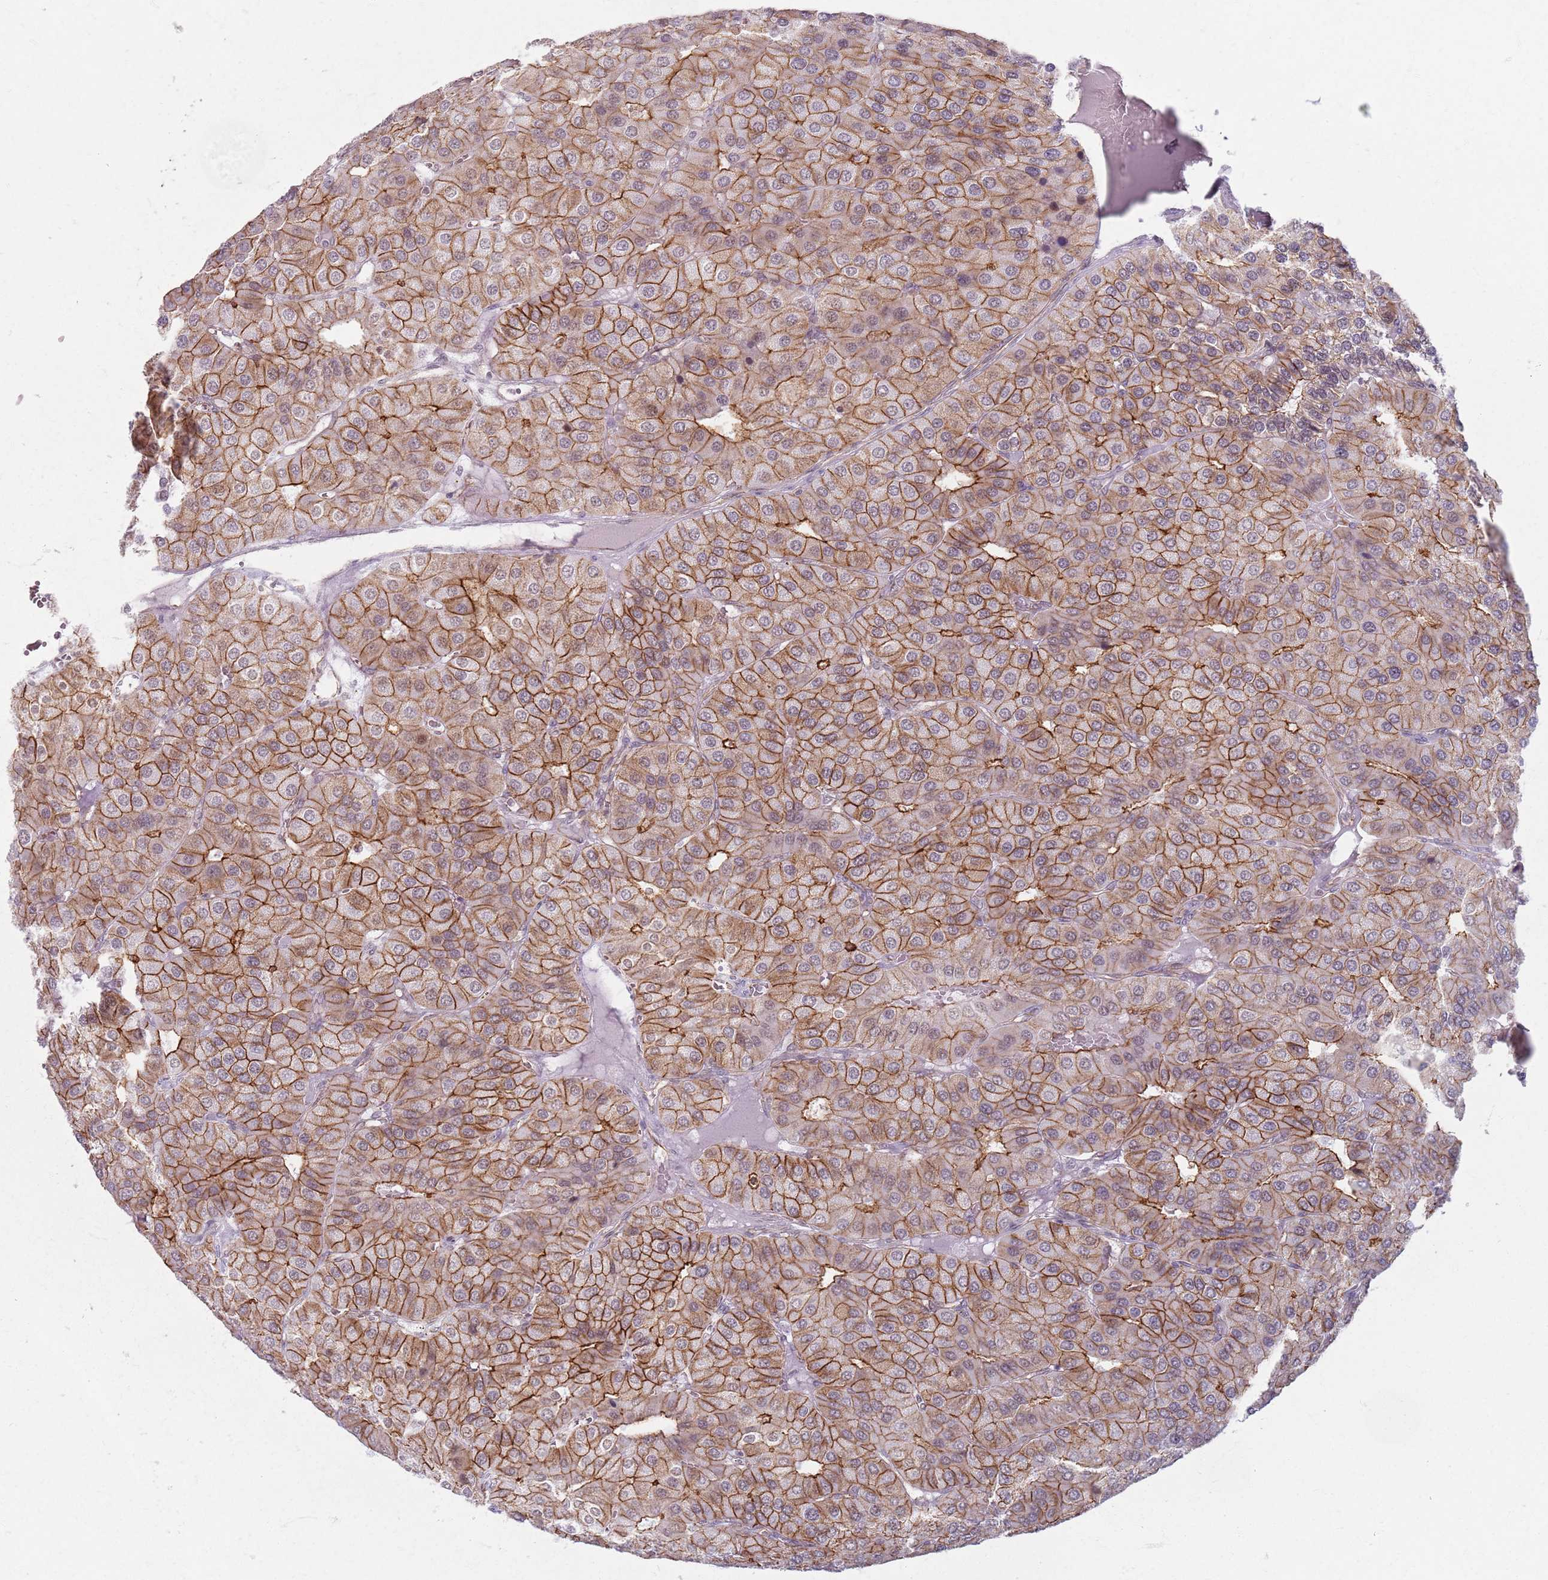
{"staining": {"intensity": "moderate", "quantity": ">75%", "location": "cytoplasmic/membranous"}, "tissue": "parathyroid gland", "cell_type": "Glandular cells", "image_type": "normal", "snomed": [{"axis": "morphology", "description": "Normal tissue, NOS"}, {"axis": "morphology", "description": "Adenoma, NOS"}, {"axis": "topography", "description": "Parathyroid gland"}], "caption": "Immunohistochemistry (IHC) histopathology image of benign parathyroid gland: parathyroid gland stained using immunohistochemistry shows medium levels of moderate protein expression localized specifically in the cytoplasmic/membranous of glandular cells, appearing as a cytoplasmic/membranous brown color.", "gene": "KCNA5", "patient": {"sex": "female", "age": 86}}